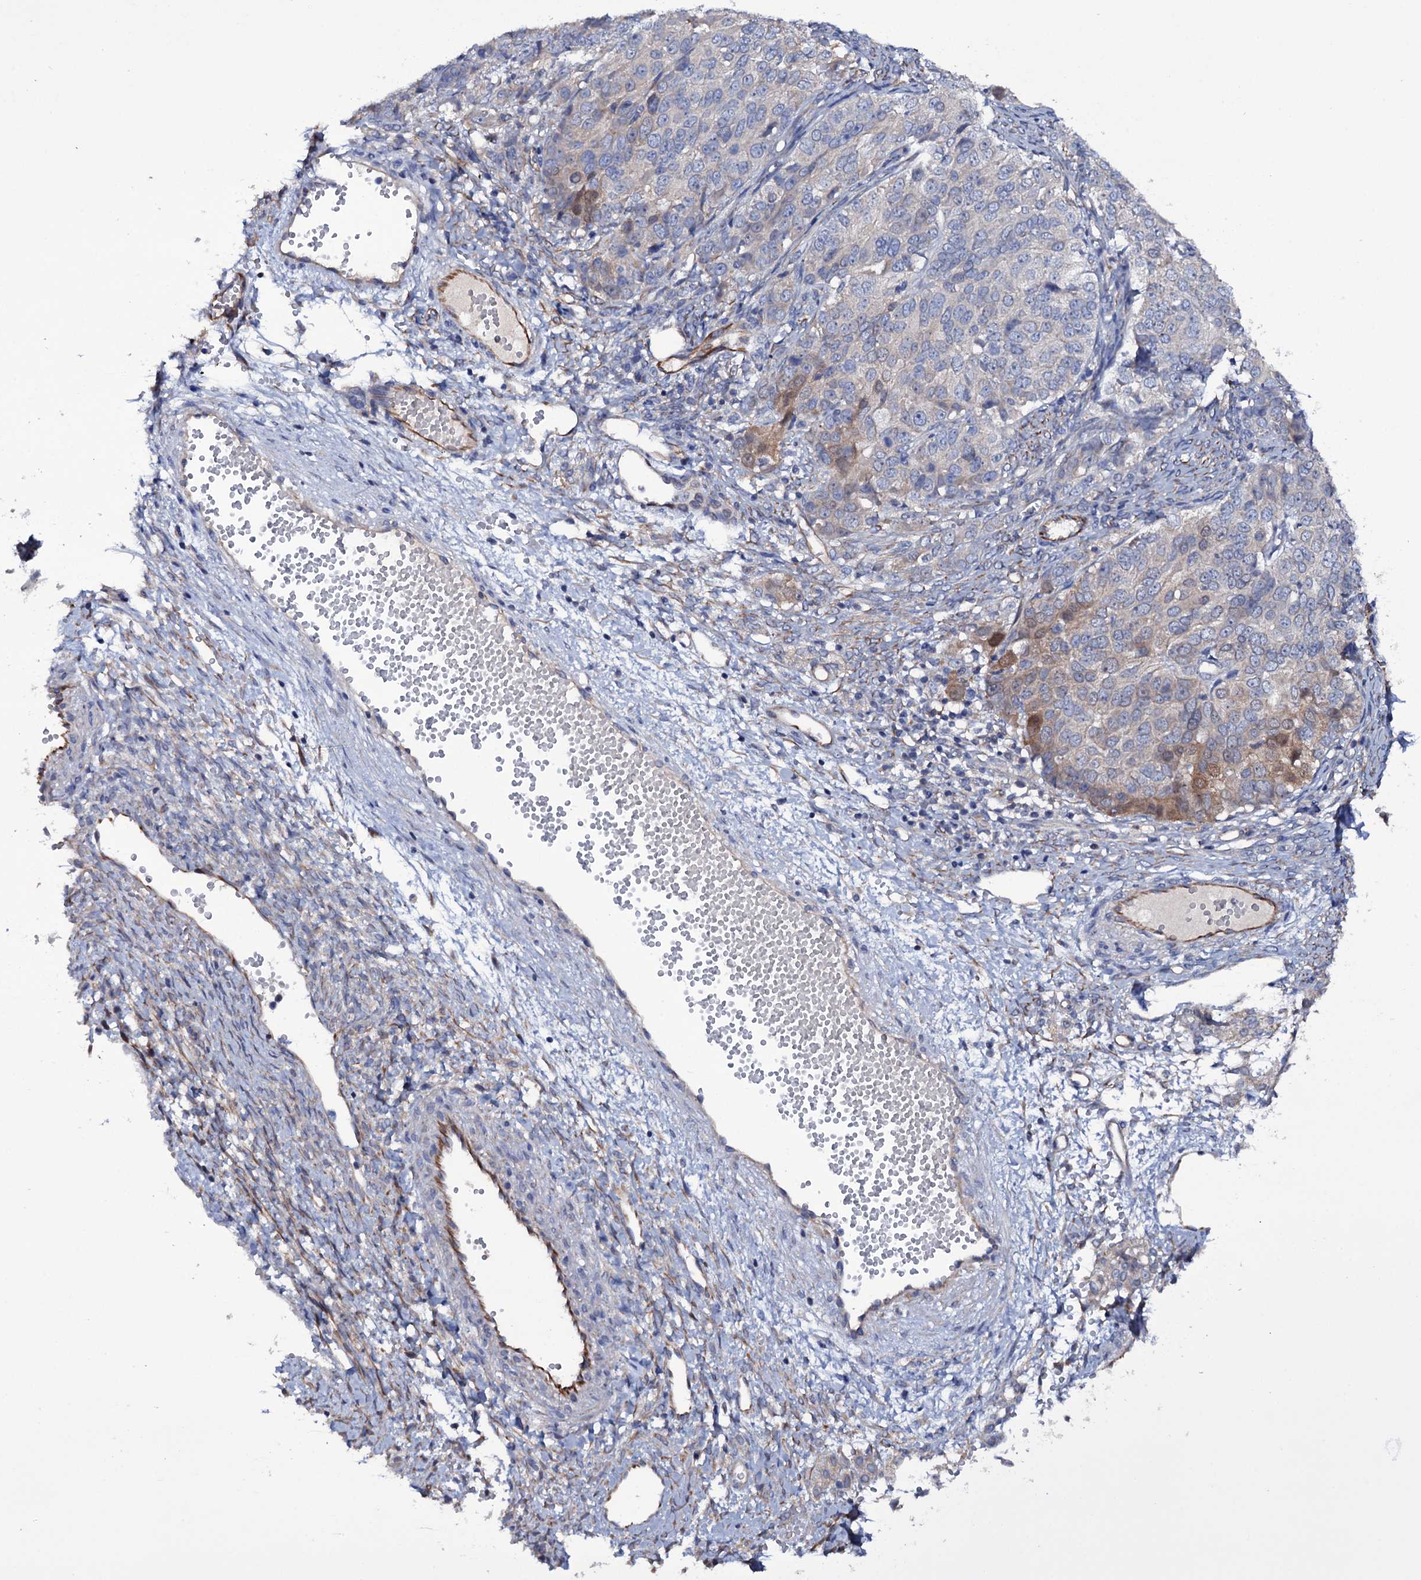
{"staining": {"intensity": "moderate", "quantity": "<25%", "location": "cytoplasmic/membranous"}, "tissue": "ovarian cancer", "cell_type": "Tumor cells", "image_type": "cancer", "snomed": [{"axis": "morphology", "description": "Carcinoma, endometroid"}, {"axis": "topography", "description": "Ovary"}], "caption": "Tumor cells reveal low levels of moderate cytoplasmic/membranous staining in approximately <25% of cells in ovarian cancer (endometroid carcinoma).", "gene": "BCL2L14", "patient": {"sex": "female", "age": 51}}